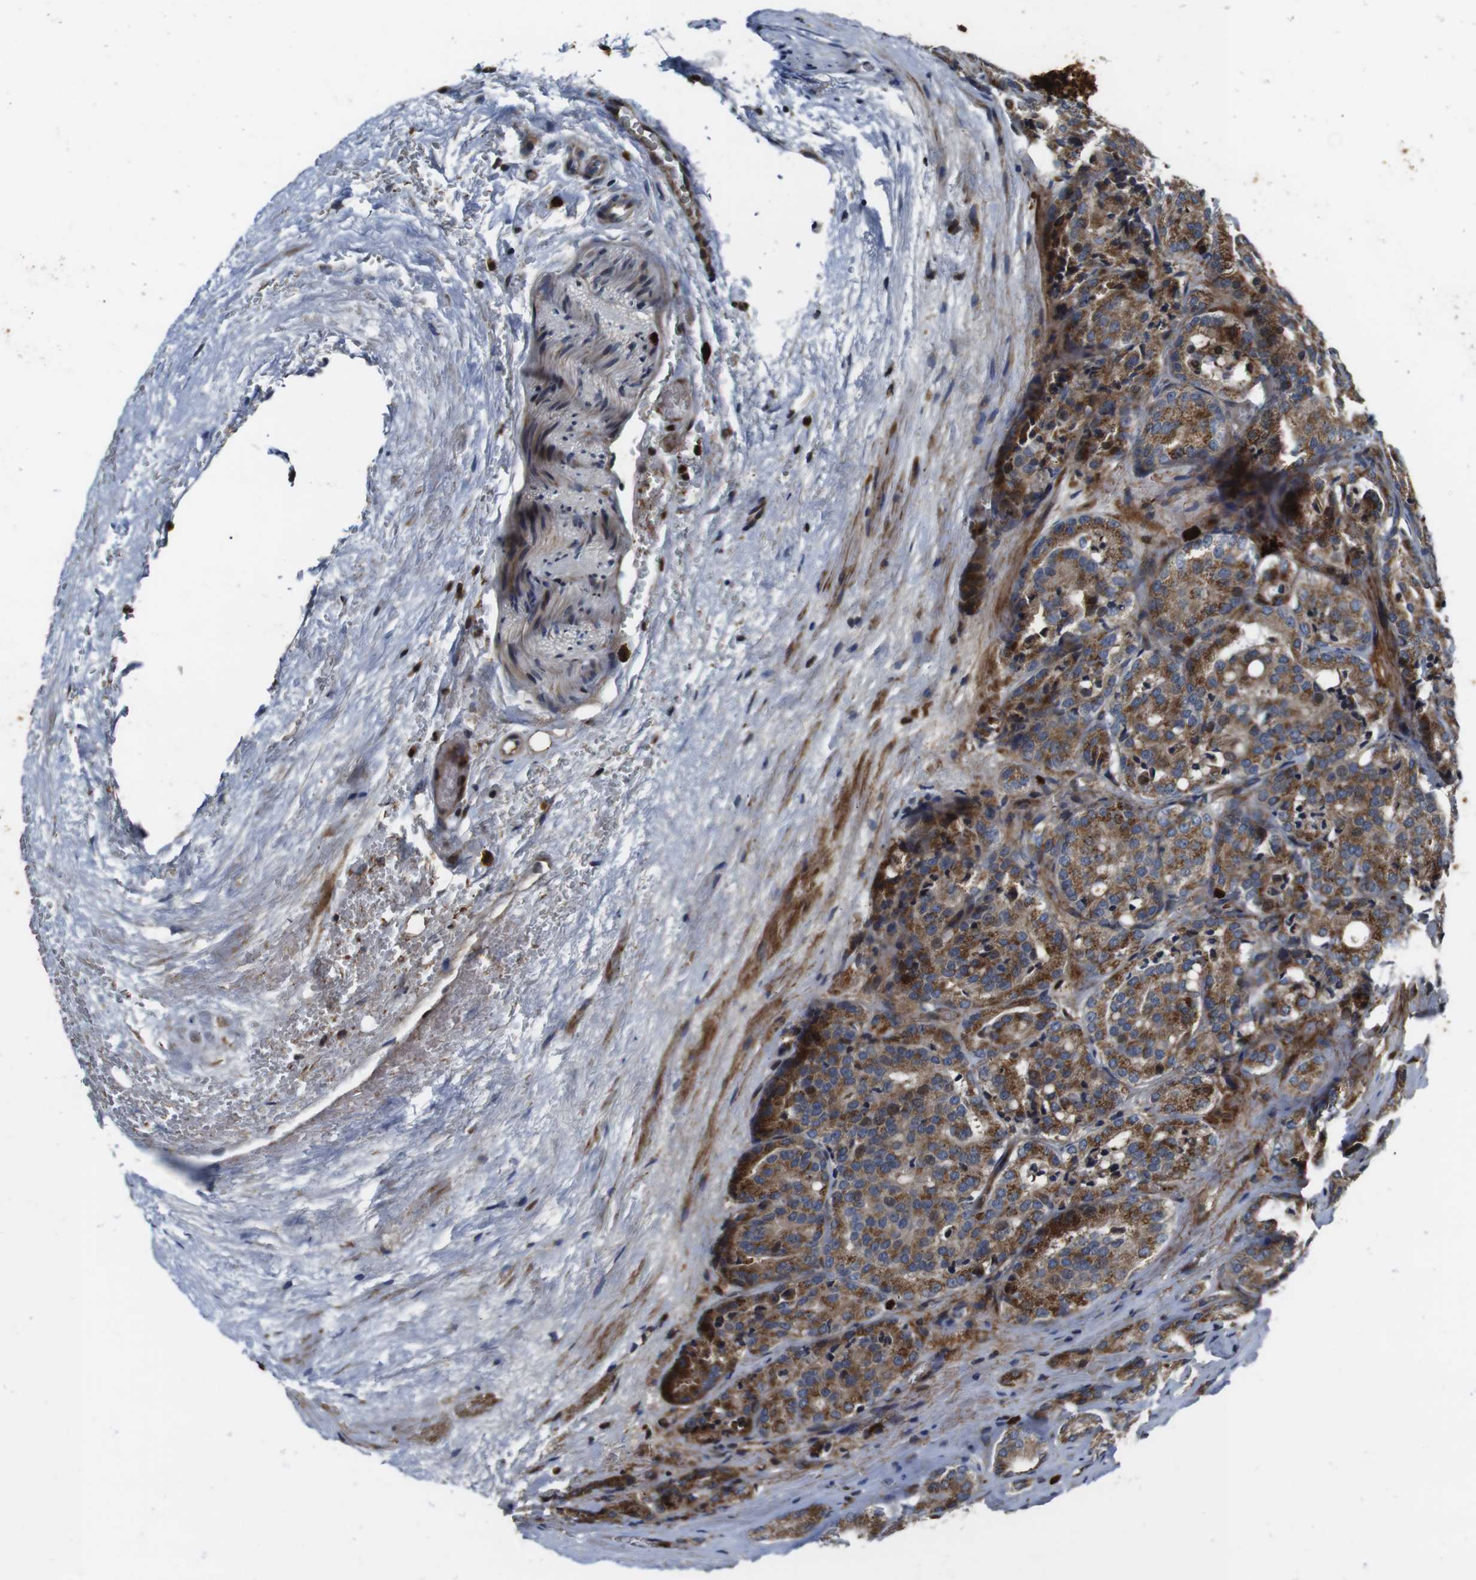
{"staining": {"intensity": "moderate", "quantity": ">75%", "location": "cytoplasmic/membranous"}, "tissue": "prostate cancer", "cell_type": "Tumor cells", "image_type": "cancer", "snomed": [{"axis": "morphology", "description": "Adenocarcinoma, High grade"}, {"axis": "topography", "description": "Prostate"}], "caption": "High-power microscopy captured an immunohistochemistry micrograph of prostate high-grade adenocarcinoma, revealing moderate cytoplasmic/membranous positivity in about >75% of tumor cells. The protein of interest is stained brown, and the nuclei are stained in blue (DAB IHC with brightfield microscopy, high magnification).", "gene": "SMYD3", "patient": {"sex": "male", "age": 64}}